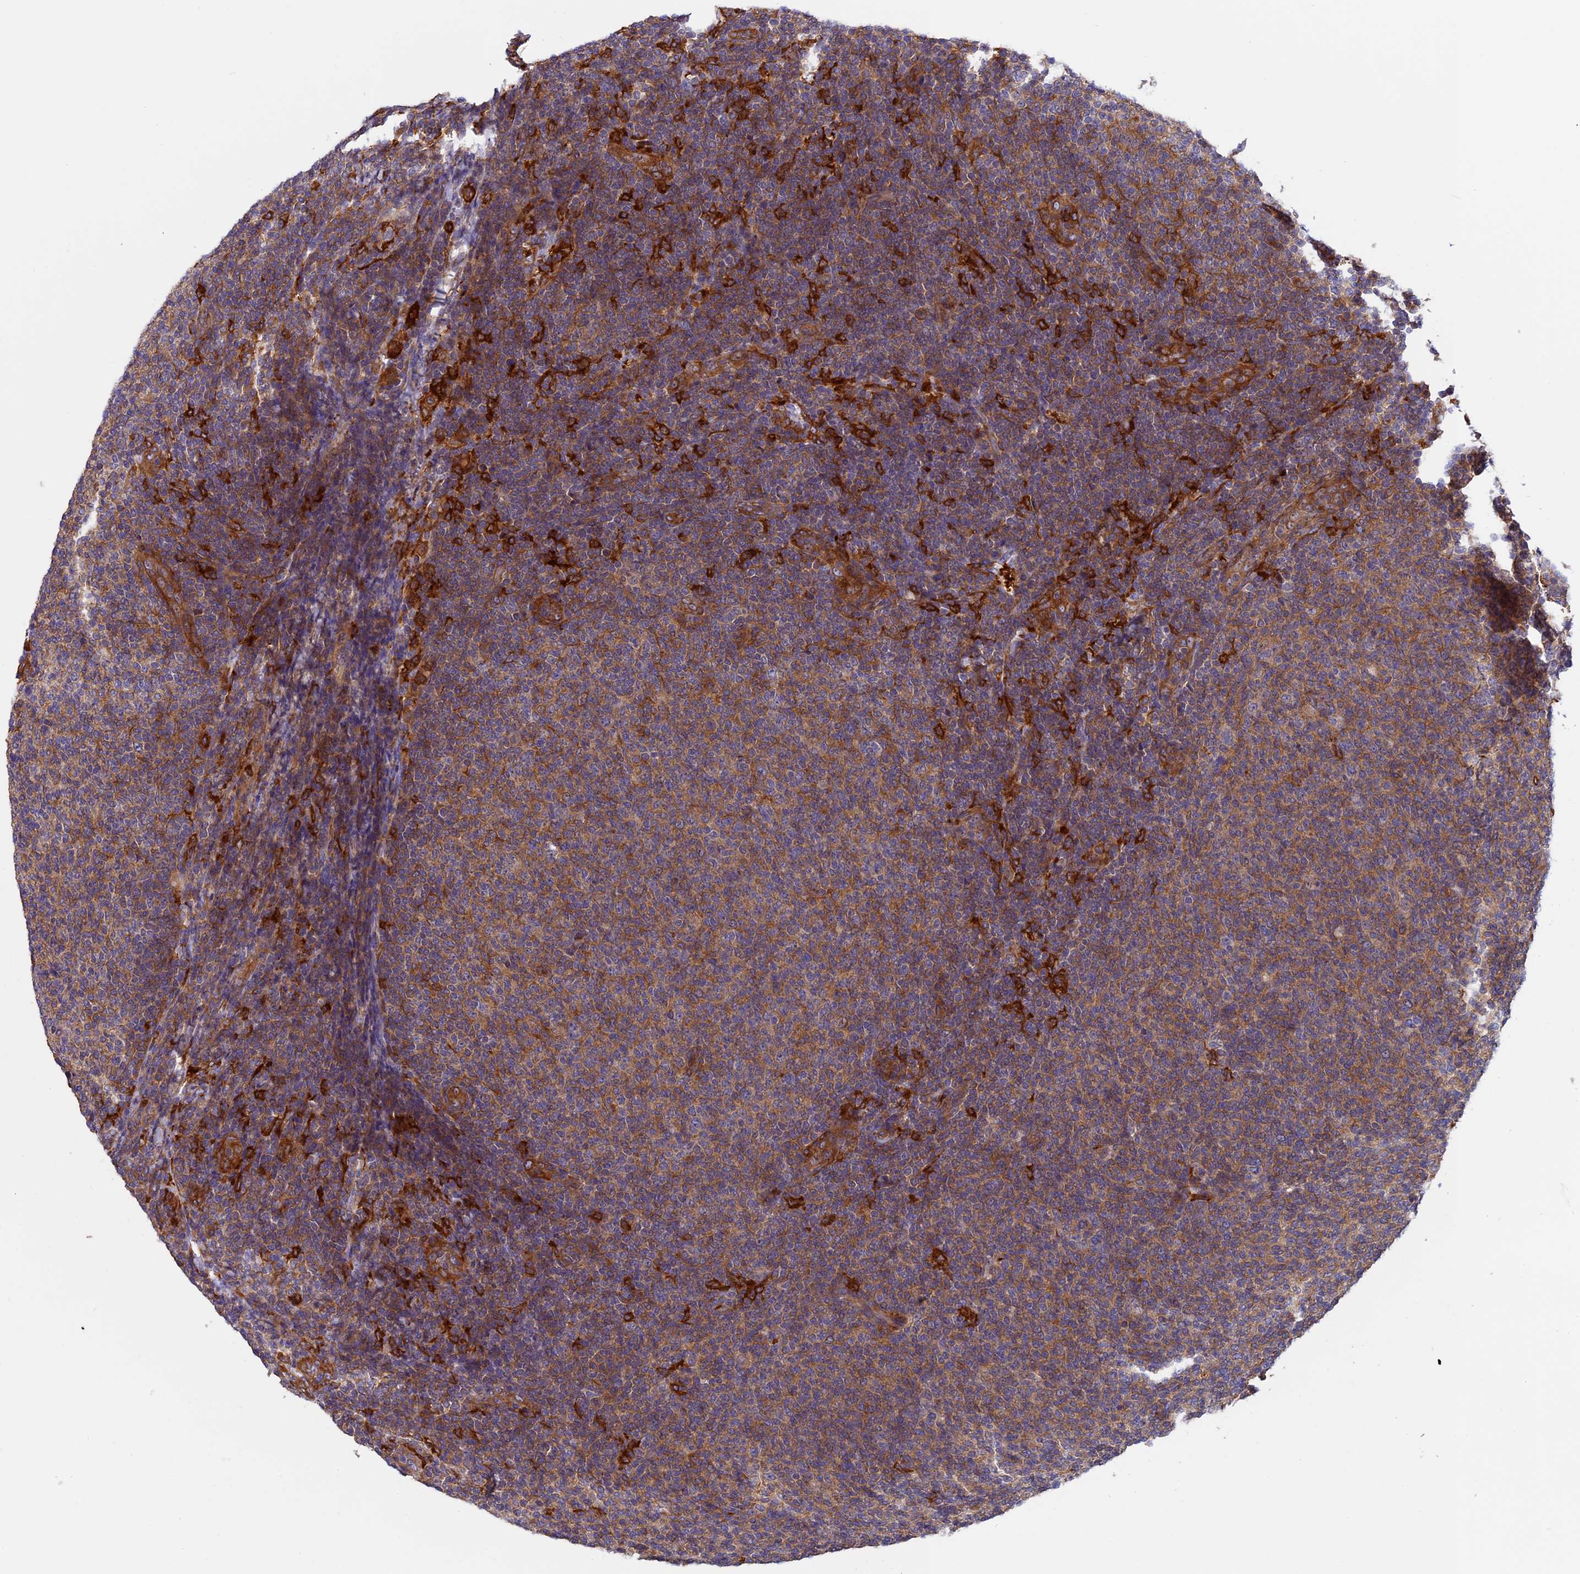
{"staining": {"intensity": "moderate", "quantity": ">75%", "location": "cytoplasmic/membranous"}, "tissue": "lymphoma", "cell_type": "Tumor cells", "image_type": "cancer", "snomed": [{"axis": "morphology", "description": "Malignant lymphoma, non-Hodgkin's type, Low grade"}, {"axis": "topography", "description": "Lymph node"}], "caption": "A photomicrograph of lymphoma stained for a protein displays moderate cytoplasmic/membranous brown staining in tumor cells.", "gene": "EHBP1L1", "patient": {"sex": "male", "age": 66}}